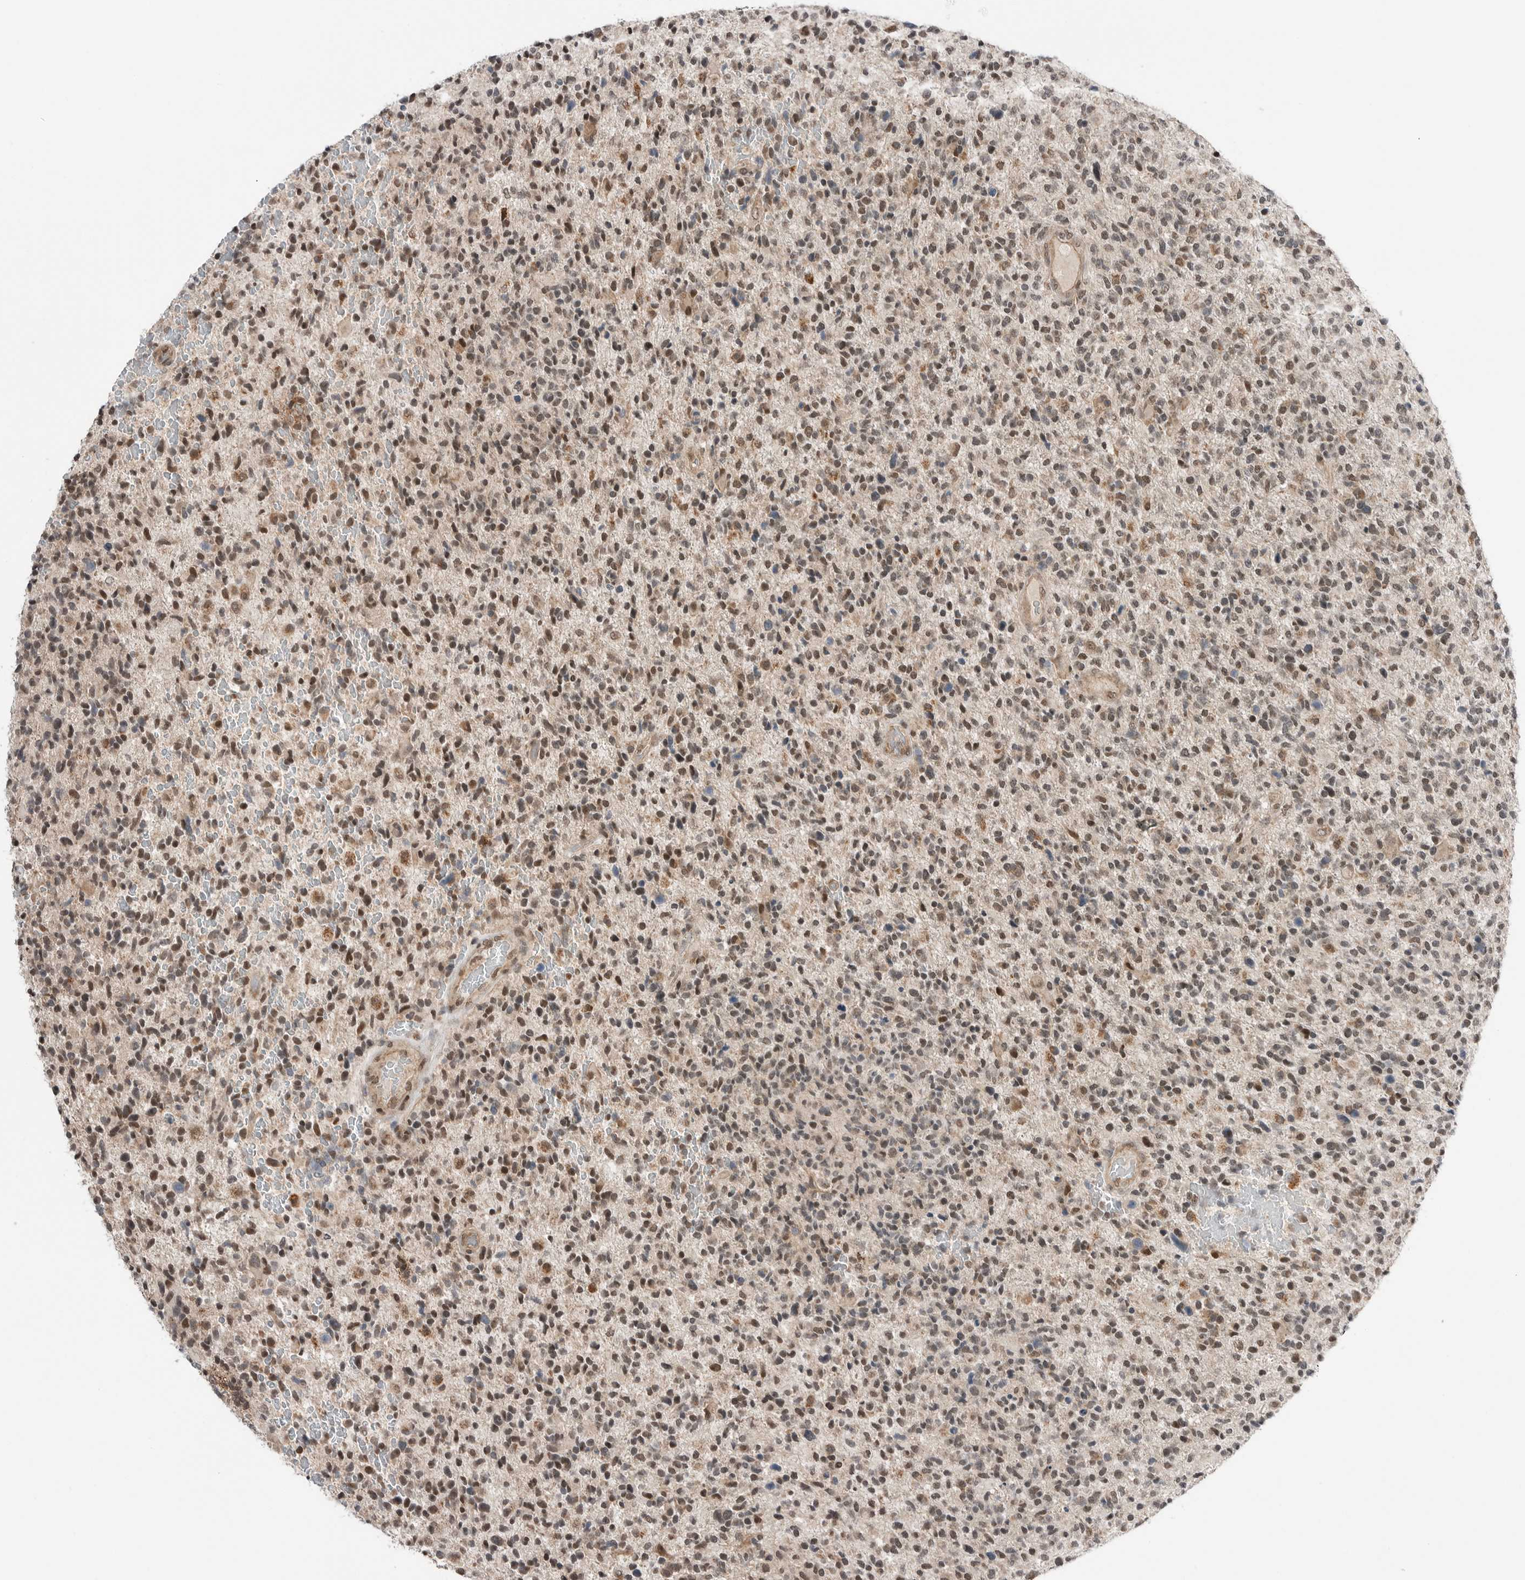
{"staining": {"intensity": "moderate", "quantity": ">75%", "location": "cytoplasmic/membranous,nuclear"}, "tissue": "glioma", "cell_type": "Tumor cells", "image_type": "cancer", "snomed": [{"axis": "morphology", "description": "Glioma, malignant, High grade"}, {"axis": "topography", "description": "Brain"}], "caption": "DAB immunohistochemical staining of malignant high-grade glioma displays moderate cytoplasmic/membranous and nuclear protein positivity in approximately >75% of tumor cells. (IHC, brightfield microscopy, high magnification).", "gene": "NTAQ1", "patient": {"sex": "male", "age": 72}}